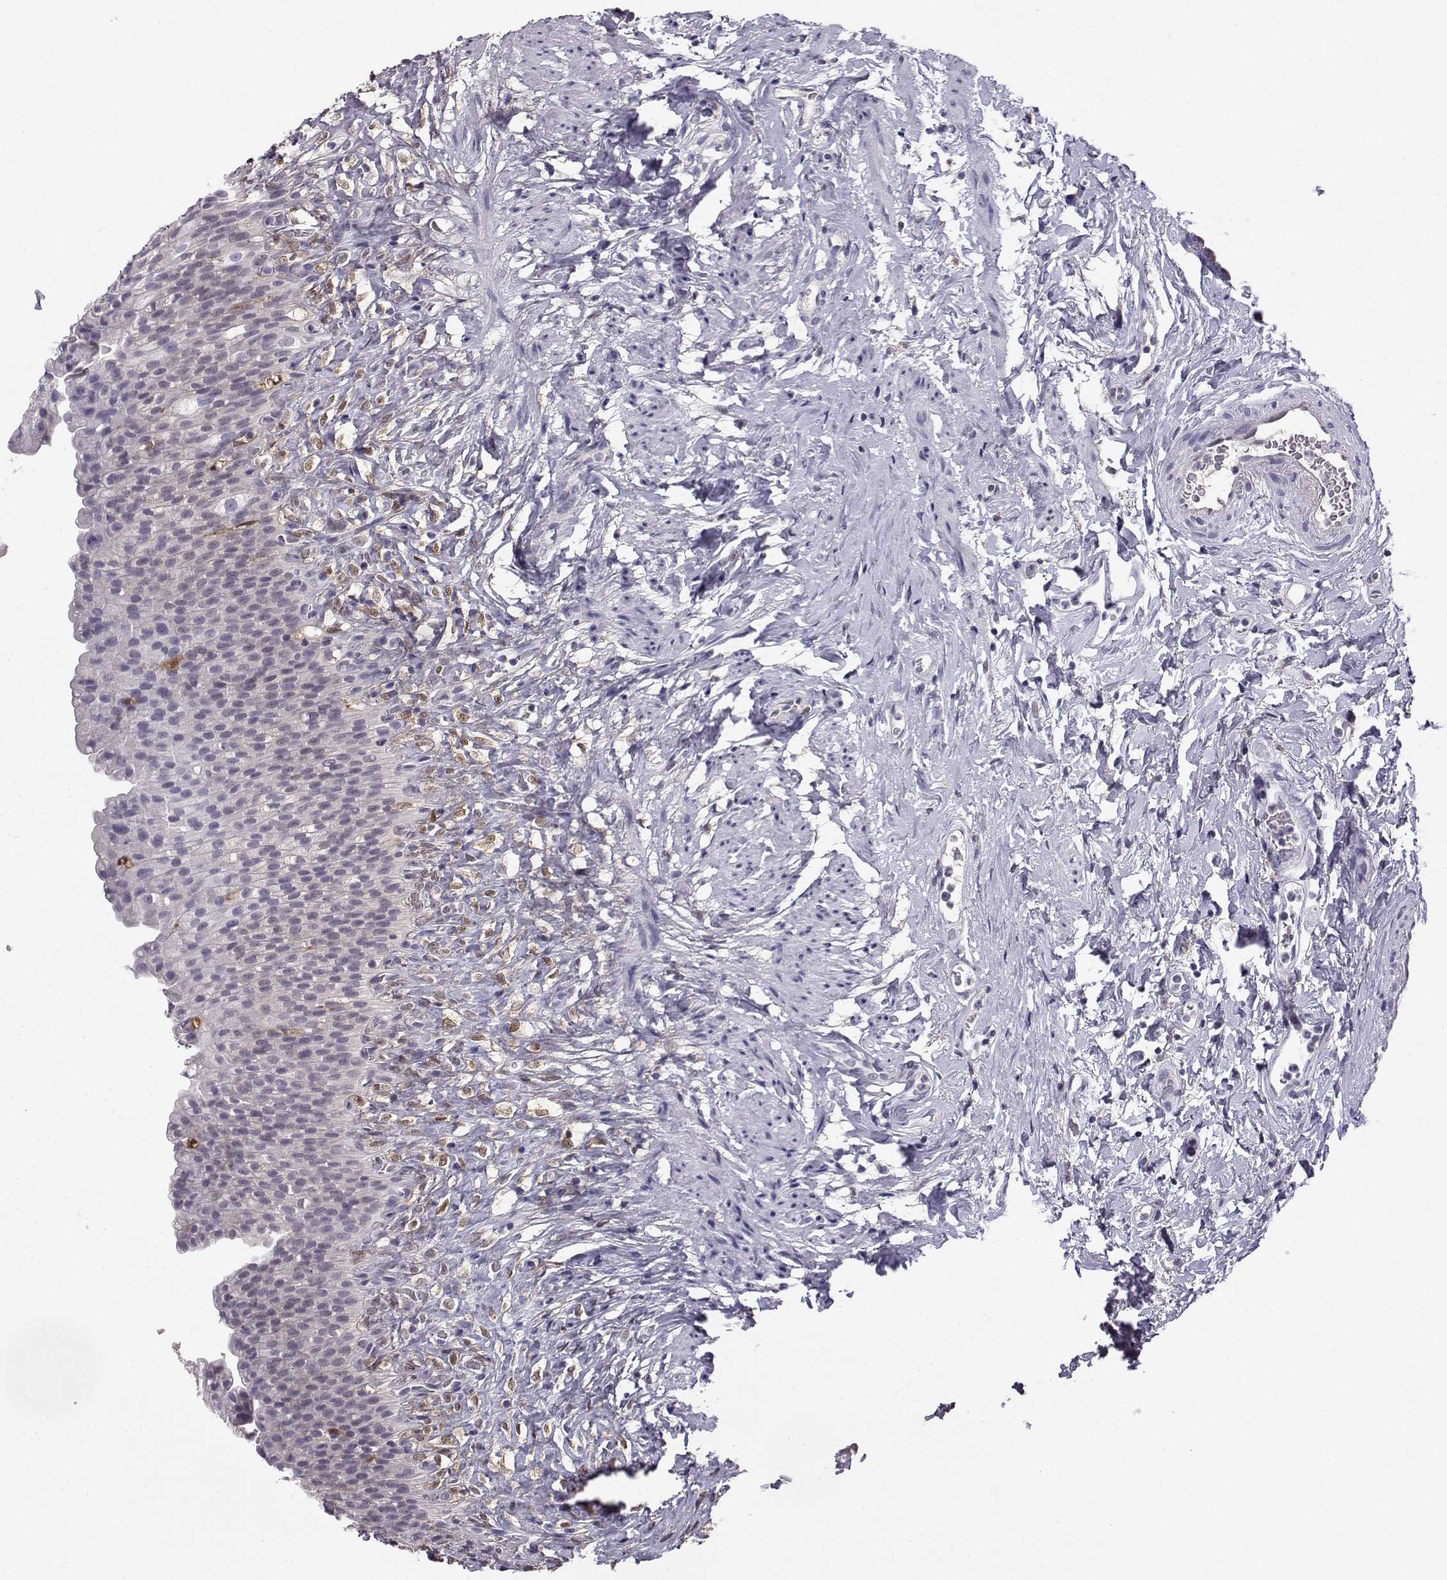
{"staining": {"intensity": "negative", "quantity": "none", "location": "none"}, "tissue": "urinary bladder", "cell_type": "Urothelial cells", "image_type": "normal", "snomed": [{"axis": "morphology", "description": "Normal tissue, NOS"}, {"axis": "topography", "description": "Urinary bladder"}], "caption": "Urothelial cells are negative for protein expression in unremarkable human urinary bladder. (Brightfield microscopy of DAB IHC at high magnification).", "gene": "AKR1B1", "patient": {"sex": "male", "age": 76}}